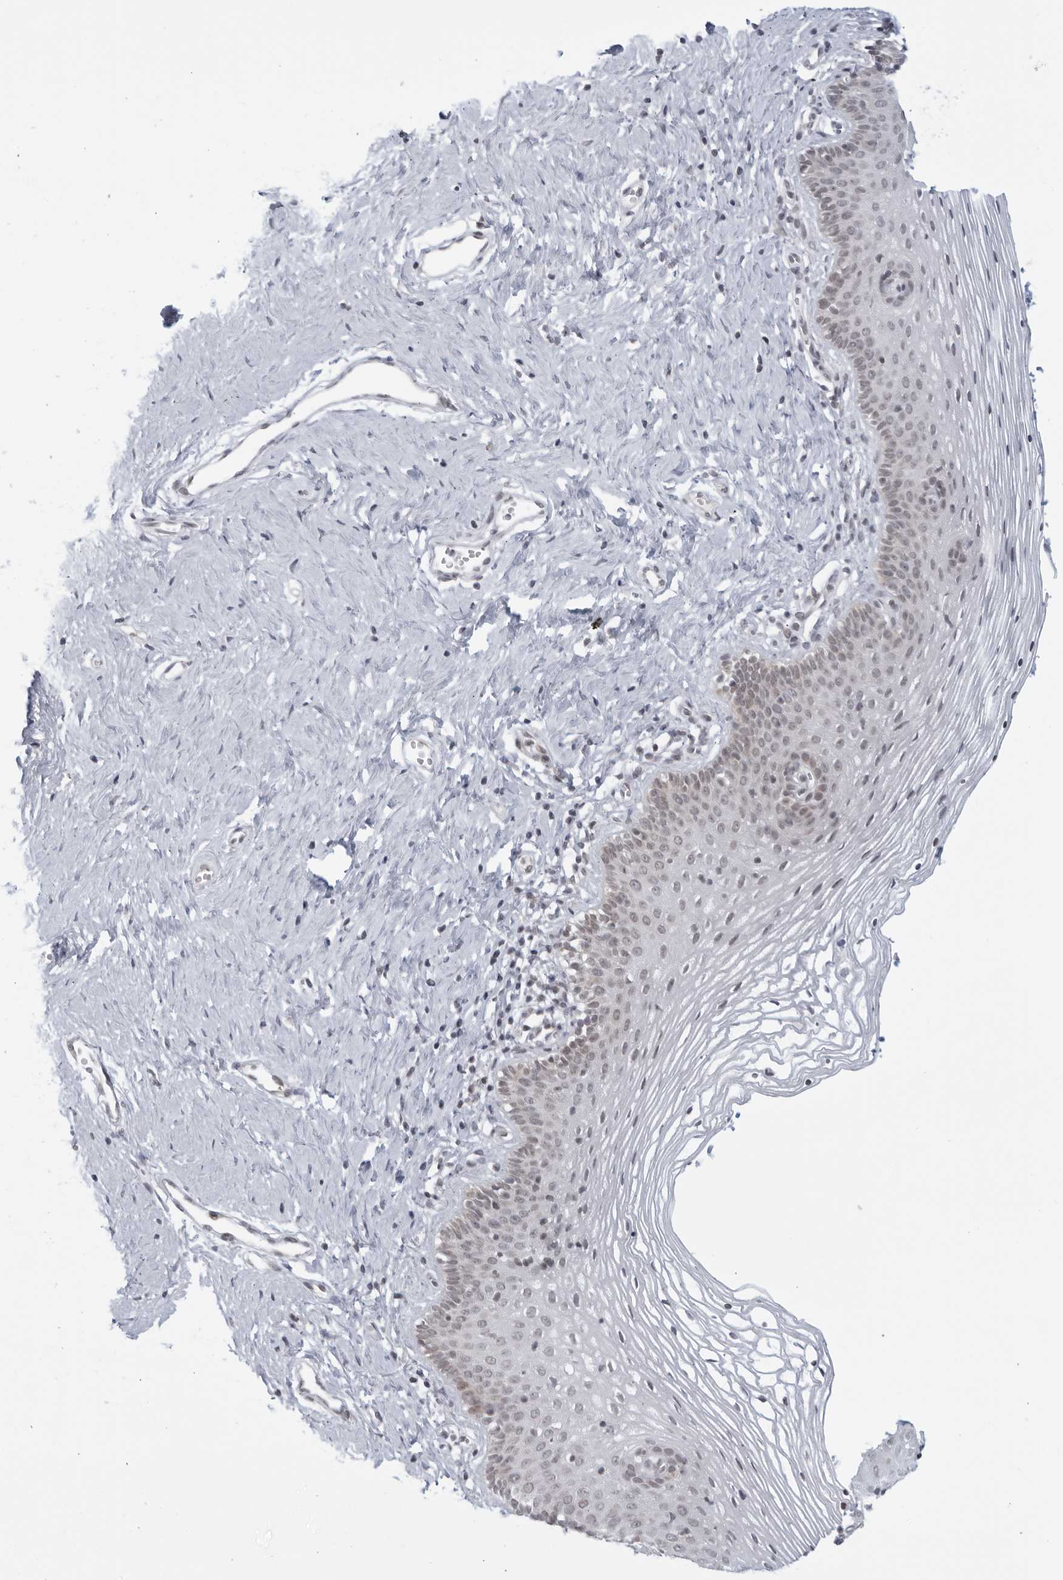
{"staining": {"intensity": "weak", "quantity": "<25%", "location": "cytoplasmic/membranous"}, "tissue": "vagina", "cell_type": "Squamous epithelial cells", "image_type": "normal", "snomed": [{"axis": "morphology", "description": "Normal tissue, NOS"}, {"axis": "topography", "description": "Vagina"}], "caption": "Immunohistochemistry micrograph of unremarkable vagina: vagina stained with DAB (3,3'-diaminobenzidine) shows no significant protein staining in squamous epithelial cells.", "gene": "RAB11FIP3", "patient": {"sex": "female", "age": 32}}